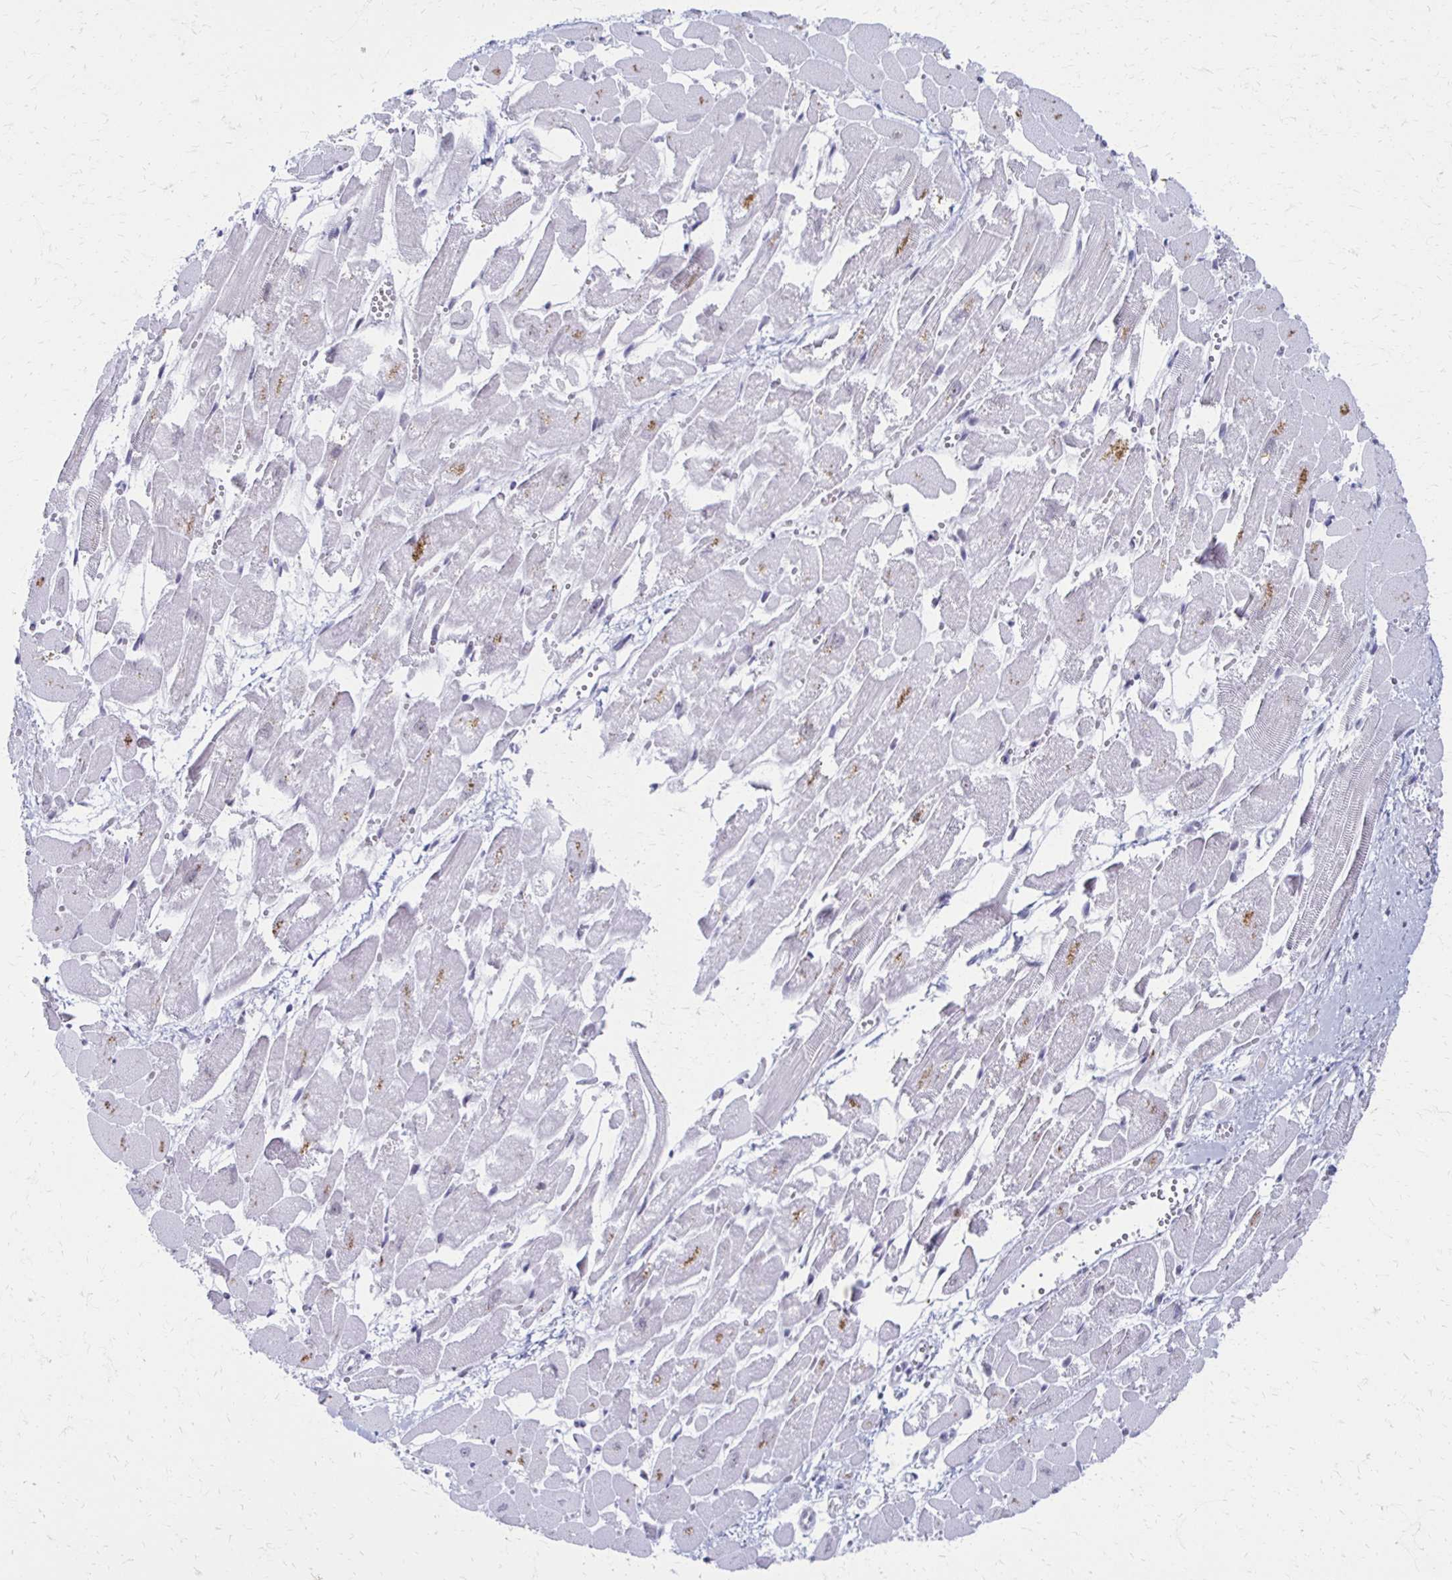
{"staining": {"intensity": "weak", "quantity": "25%-75%", "location": "nuclear"}, "tissue": "heart muscle", "cell_type": "Cardiomyocytes", "image_type": "normal", "snomed": [{"axis": "morphology", "description": "Normal tissue, NOS"}, {"axis": "topography", "description": "Heart"}], "caption": "Cardiomyocytes display low levels of weak nuclear expression in approximately 25%-75% of cells in unremarkable human heart muscle.", "gene": "IRF7", "patient": {"sex": "female", "age": 52}}